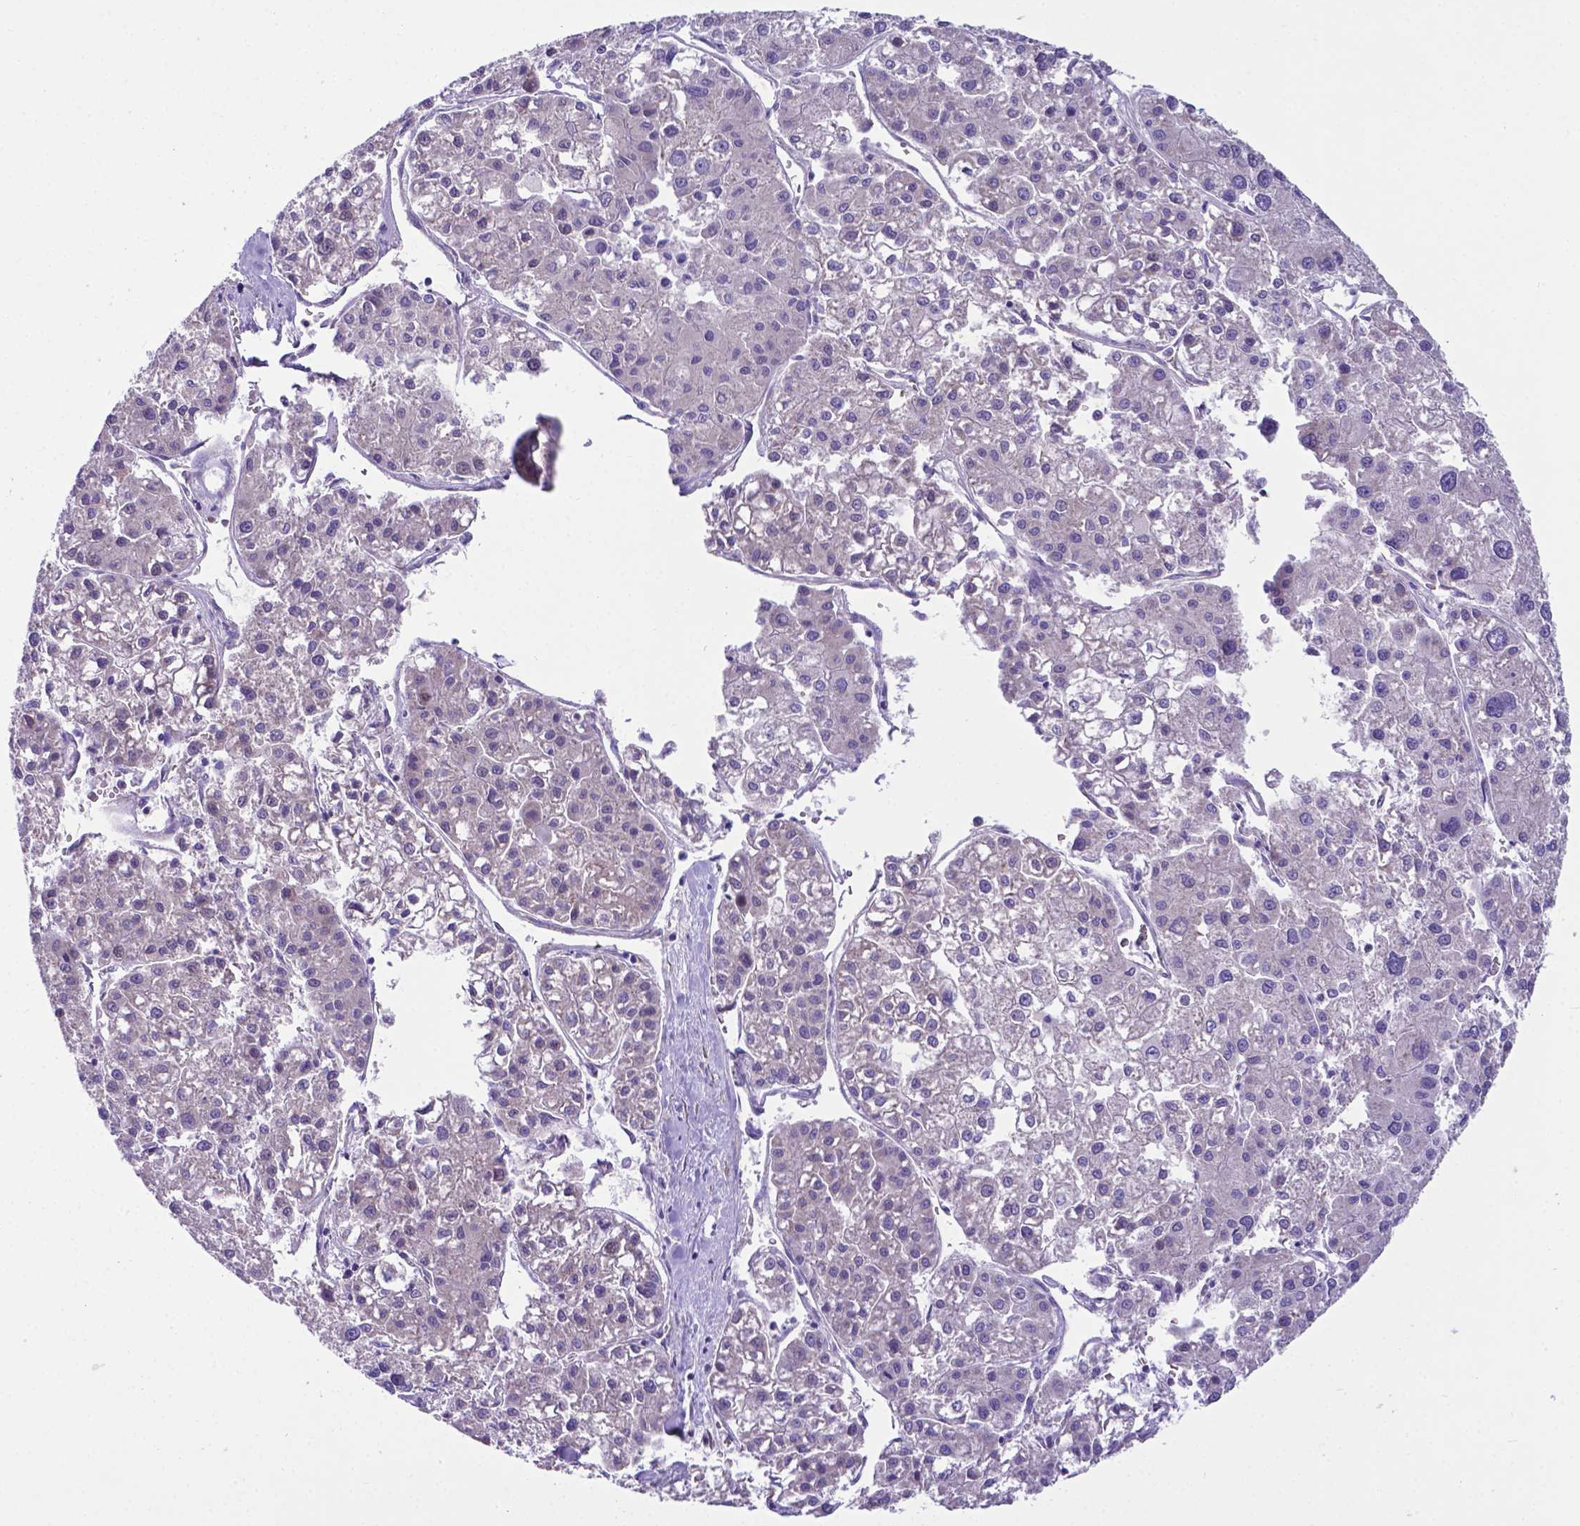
{"staining": {"intensity": "negative", "quantity": "none", "location": "none"}, "tissue": "liver cancer", "cell_type": "Tumor cells", "image_type": "cancer", "snomed": [{"axis": "morphology", "description": "Carcinoma, Hepatocellular, NOS"}, {"axis": "topography", "description": "Liver"}], "caption": "An immunohistochemistry photomicrograph of hepatocellular carcinoma (liver) is shown. There is no staining in tumor cells of hepatocellular carcinoma (liver). Brightfield microscopy of IHC stained with DAB (3,3'-diaminobenzidine) (brown) and hematoxylin (blue), captured at high magnification.", "gene": "RPL6", "patient": {"sex": "male", "age": 73}}